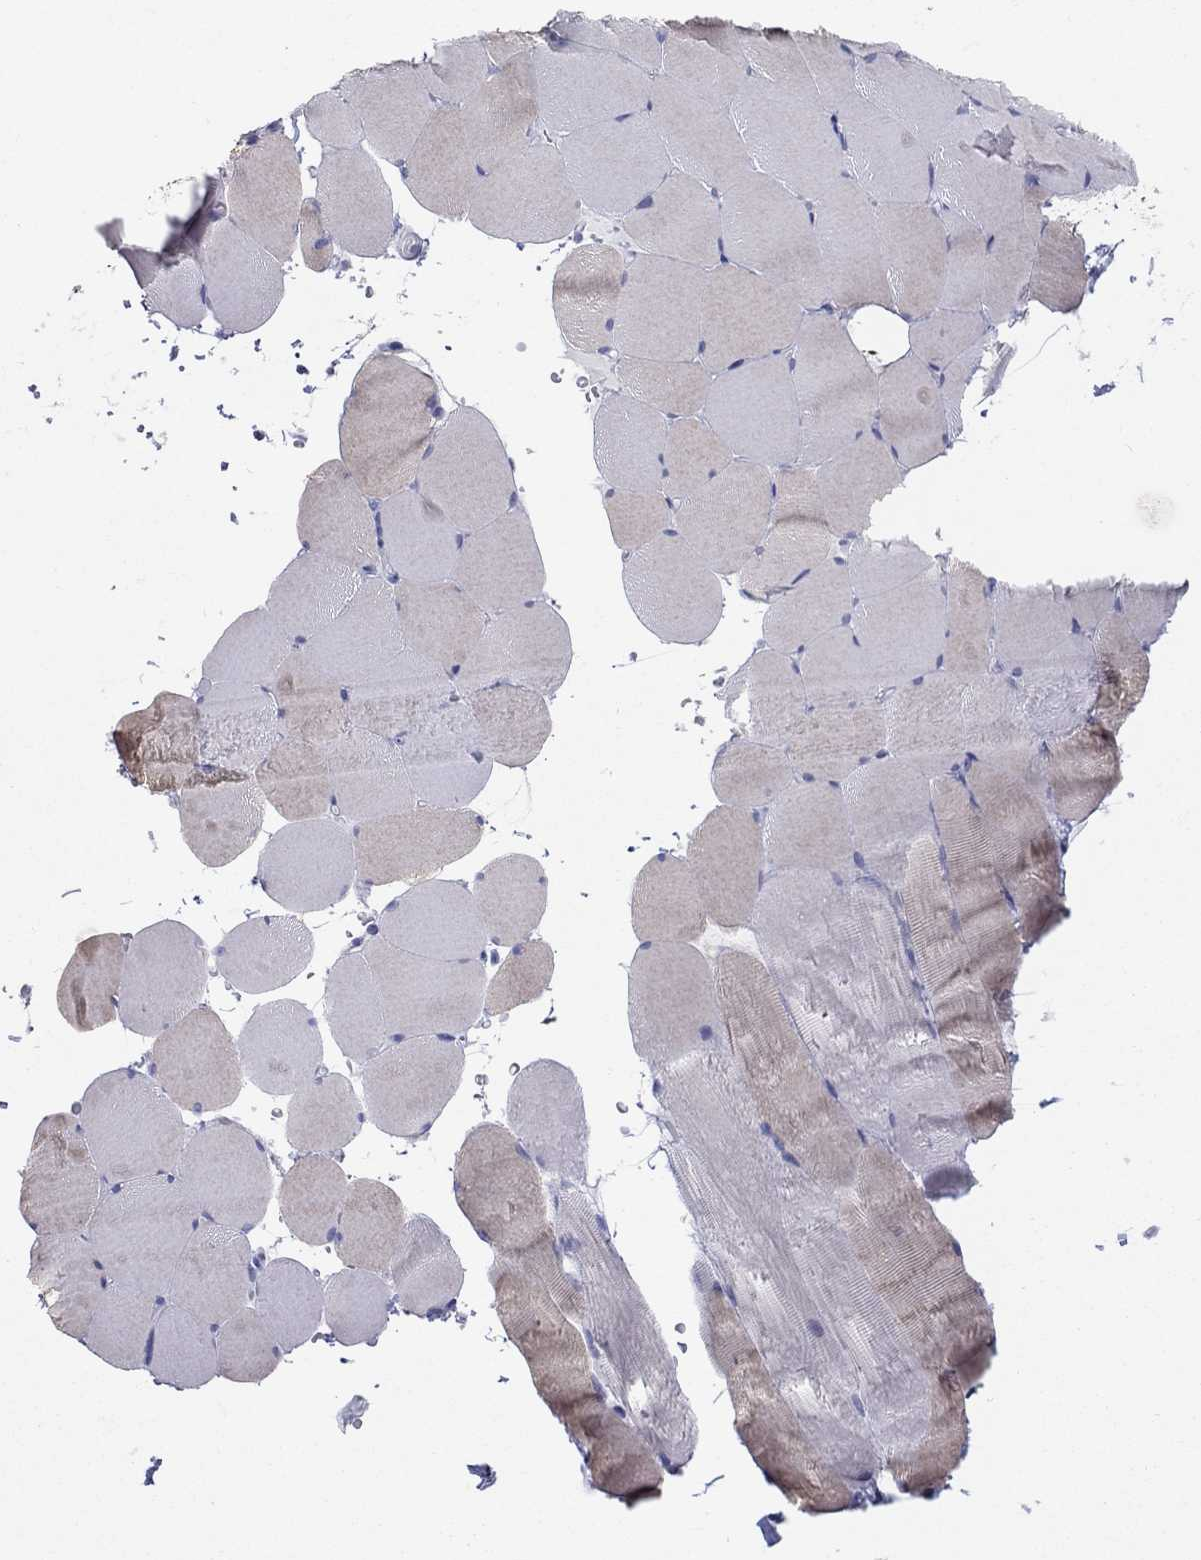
{"staining": {"intensity": "negative", "quantity": "none", "location": "none"}, "tissue": "skeletal muscle", "cell_type": "Myocytes", "image_type": "normal", "snomed": [{"axis": "morphology", "description": "Normal tissue, NOS"}, {"axis": "topography", "description": "Skeletal muscle"}], "caption": "The histopathology image exhibits no significant expression in myocytes of skeletal muscle.", "gene": "CPNE6", "patient": {"sex": "female", "age": 37}}